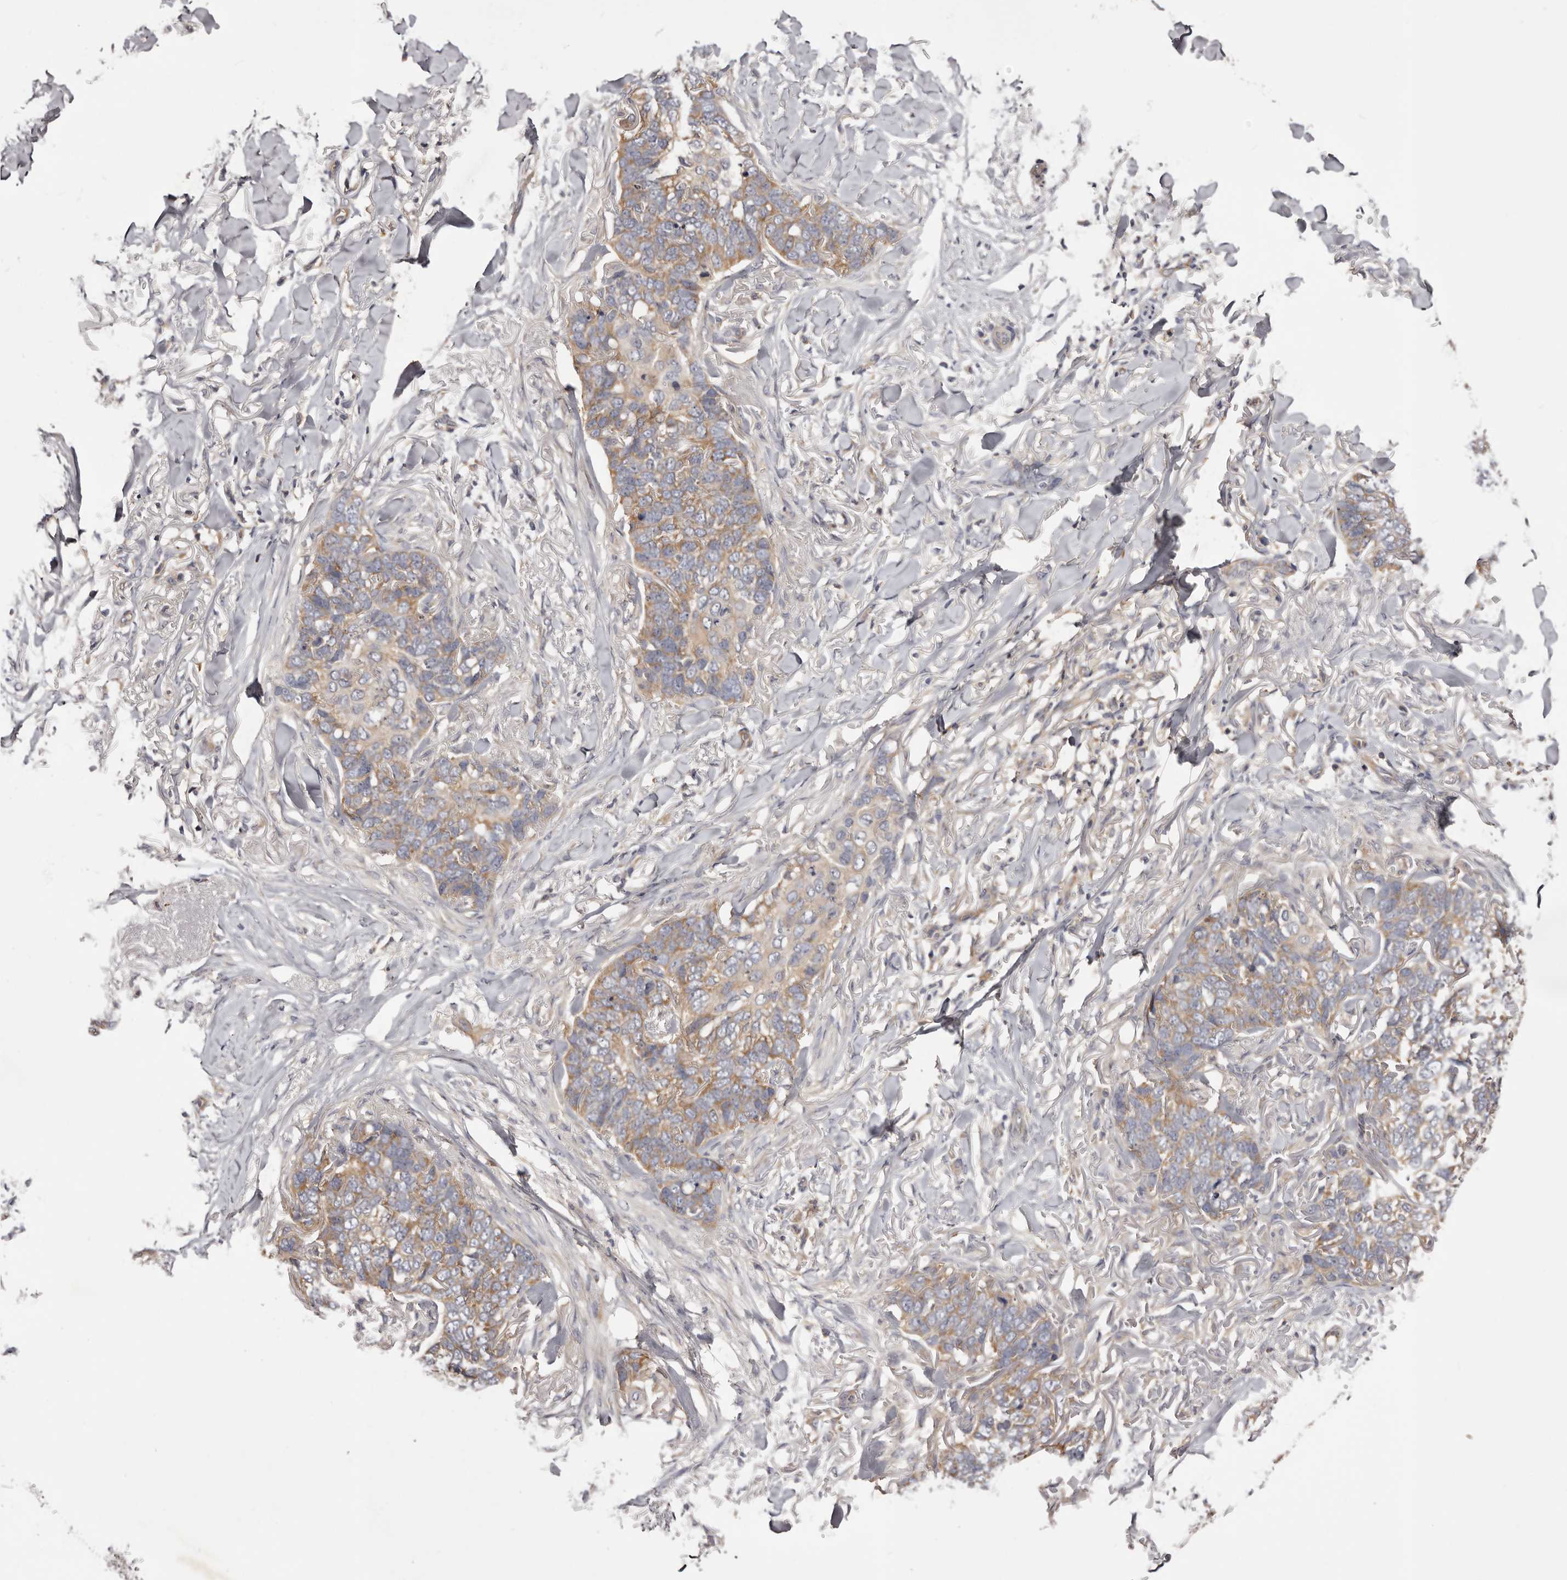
{"staining": {"intensity": "moderate", "quantity": ">75%", "location": "cytoplasmic/membranous"}, "tissue": "skin cancer", "cell_type": "Tumor cells", "image_type": "cancer", "snomed": [{"axis": "morphology", "description": "Normal tissue, NOS"}, {"axis": "morphology", "description": "Basal cell carcinoma"}, {"axis": "topography", "description": "Skin"}], "caption": "Immunohistochemistry (IHC) of human skin cancer (basal cell carcinoma) exhibits medium levels of moderate cytoplasmic/membranous expression in about >75% of tumor cells.", "gene": "LTV1", "patient": {"sex": "male", "age": 77}}